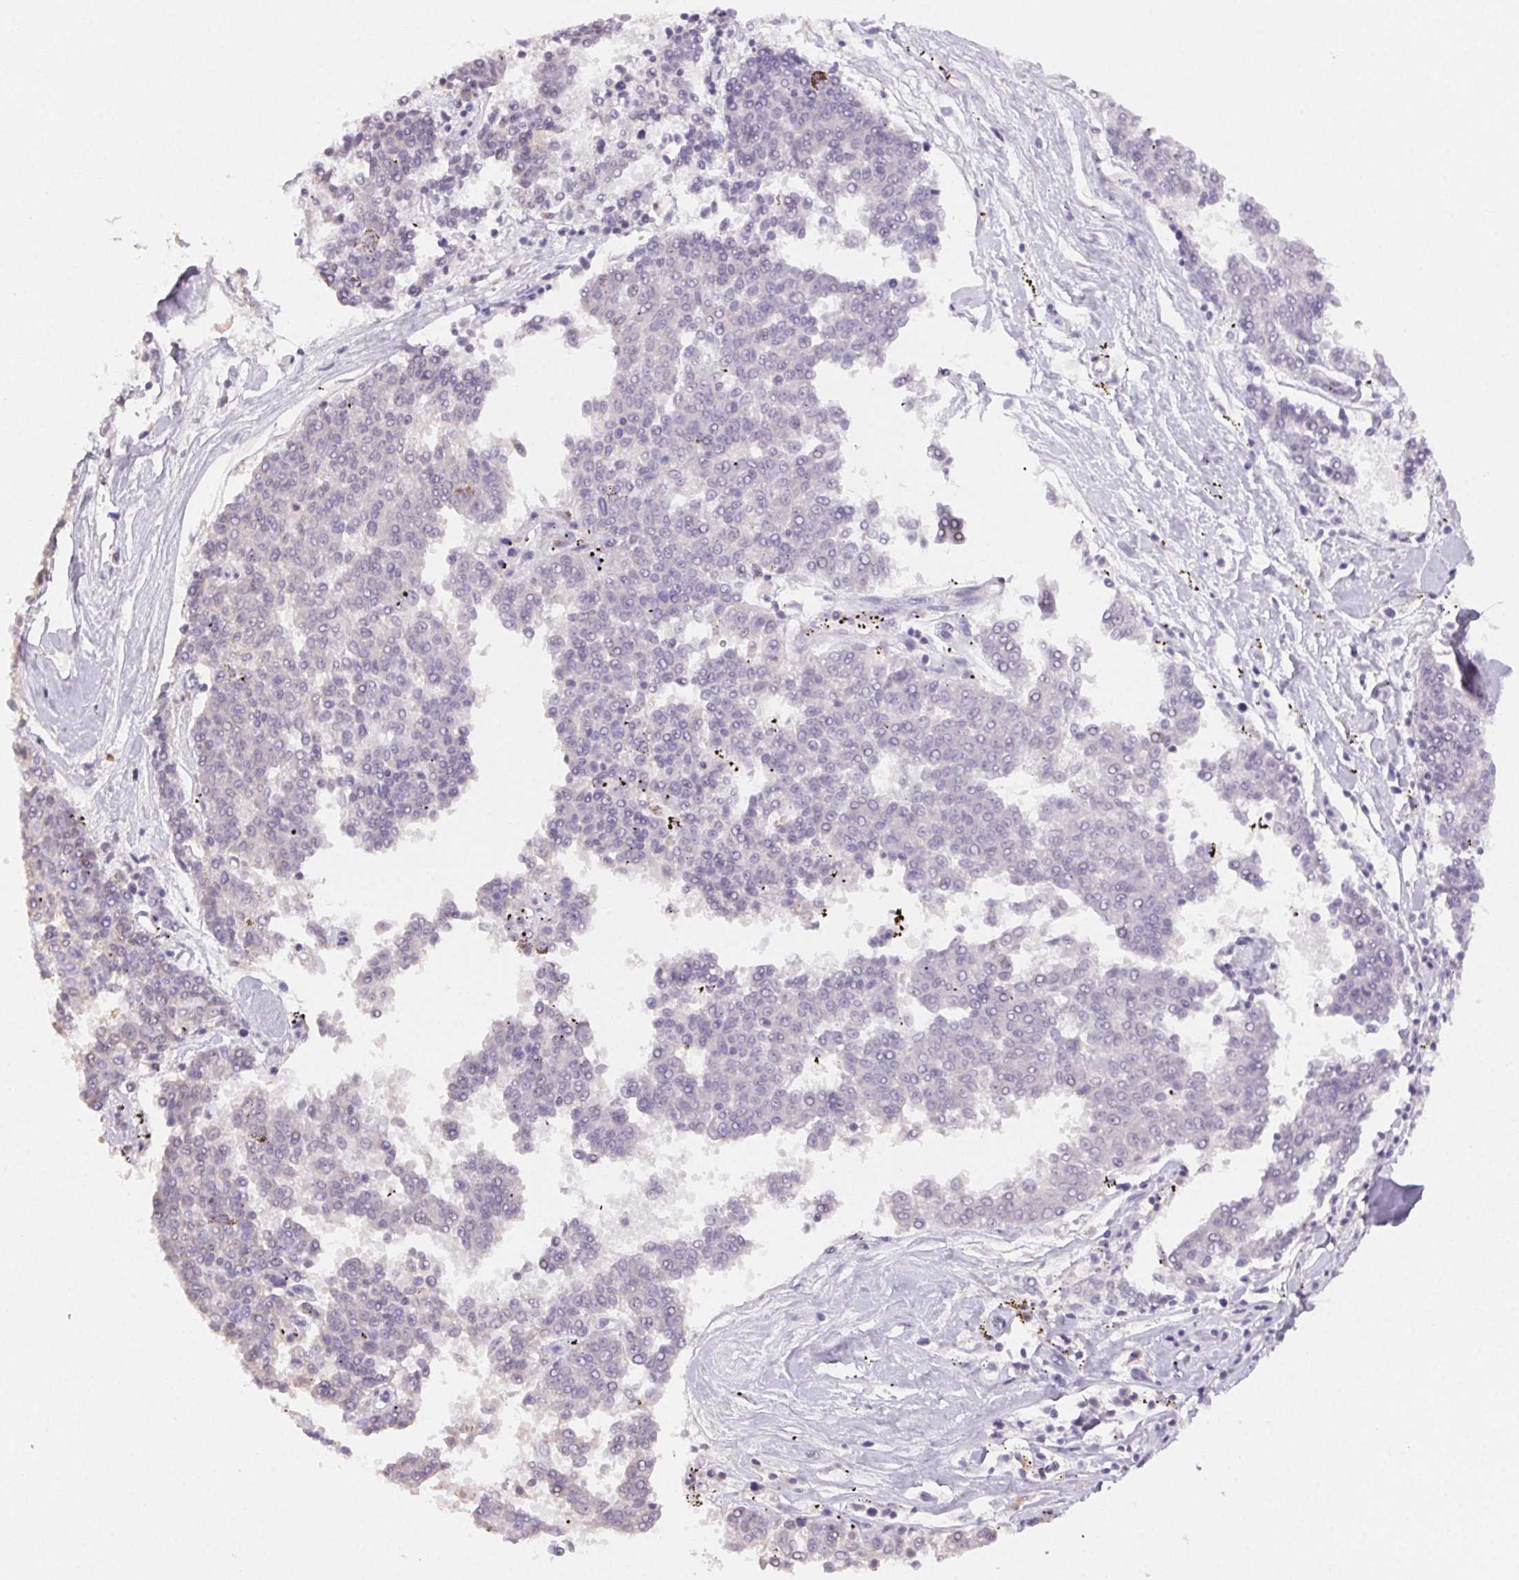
{"staining": {"intensity": "negative", "quantity": "none", "location": "none"}, "tissue": "melanoma", "cell_type": "Tumor cells", "image_type": "cancer", "snomed": [{"axis": "morphology", "description": "Malignant melanoma, NOS"}, {"axis": "topography", "description": "Skin"}], "caption": "High magnification brightfield microscopy of melanoma stained with DAB (brown) and counterstained with hematoxylin (blue): tumor cells show no significant staining.", "gene": "PADI4", "patient": {"sex": "female", "age": 72}}